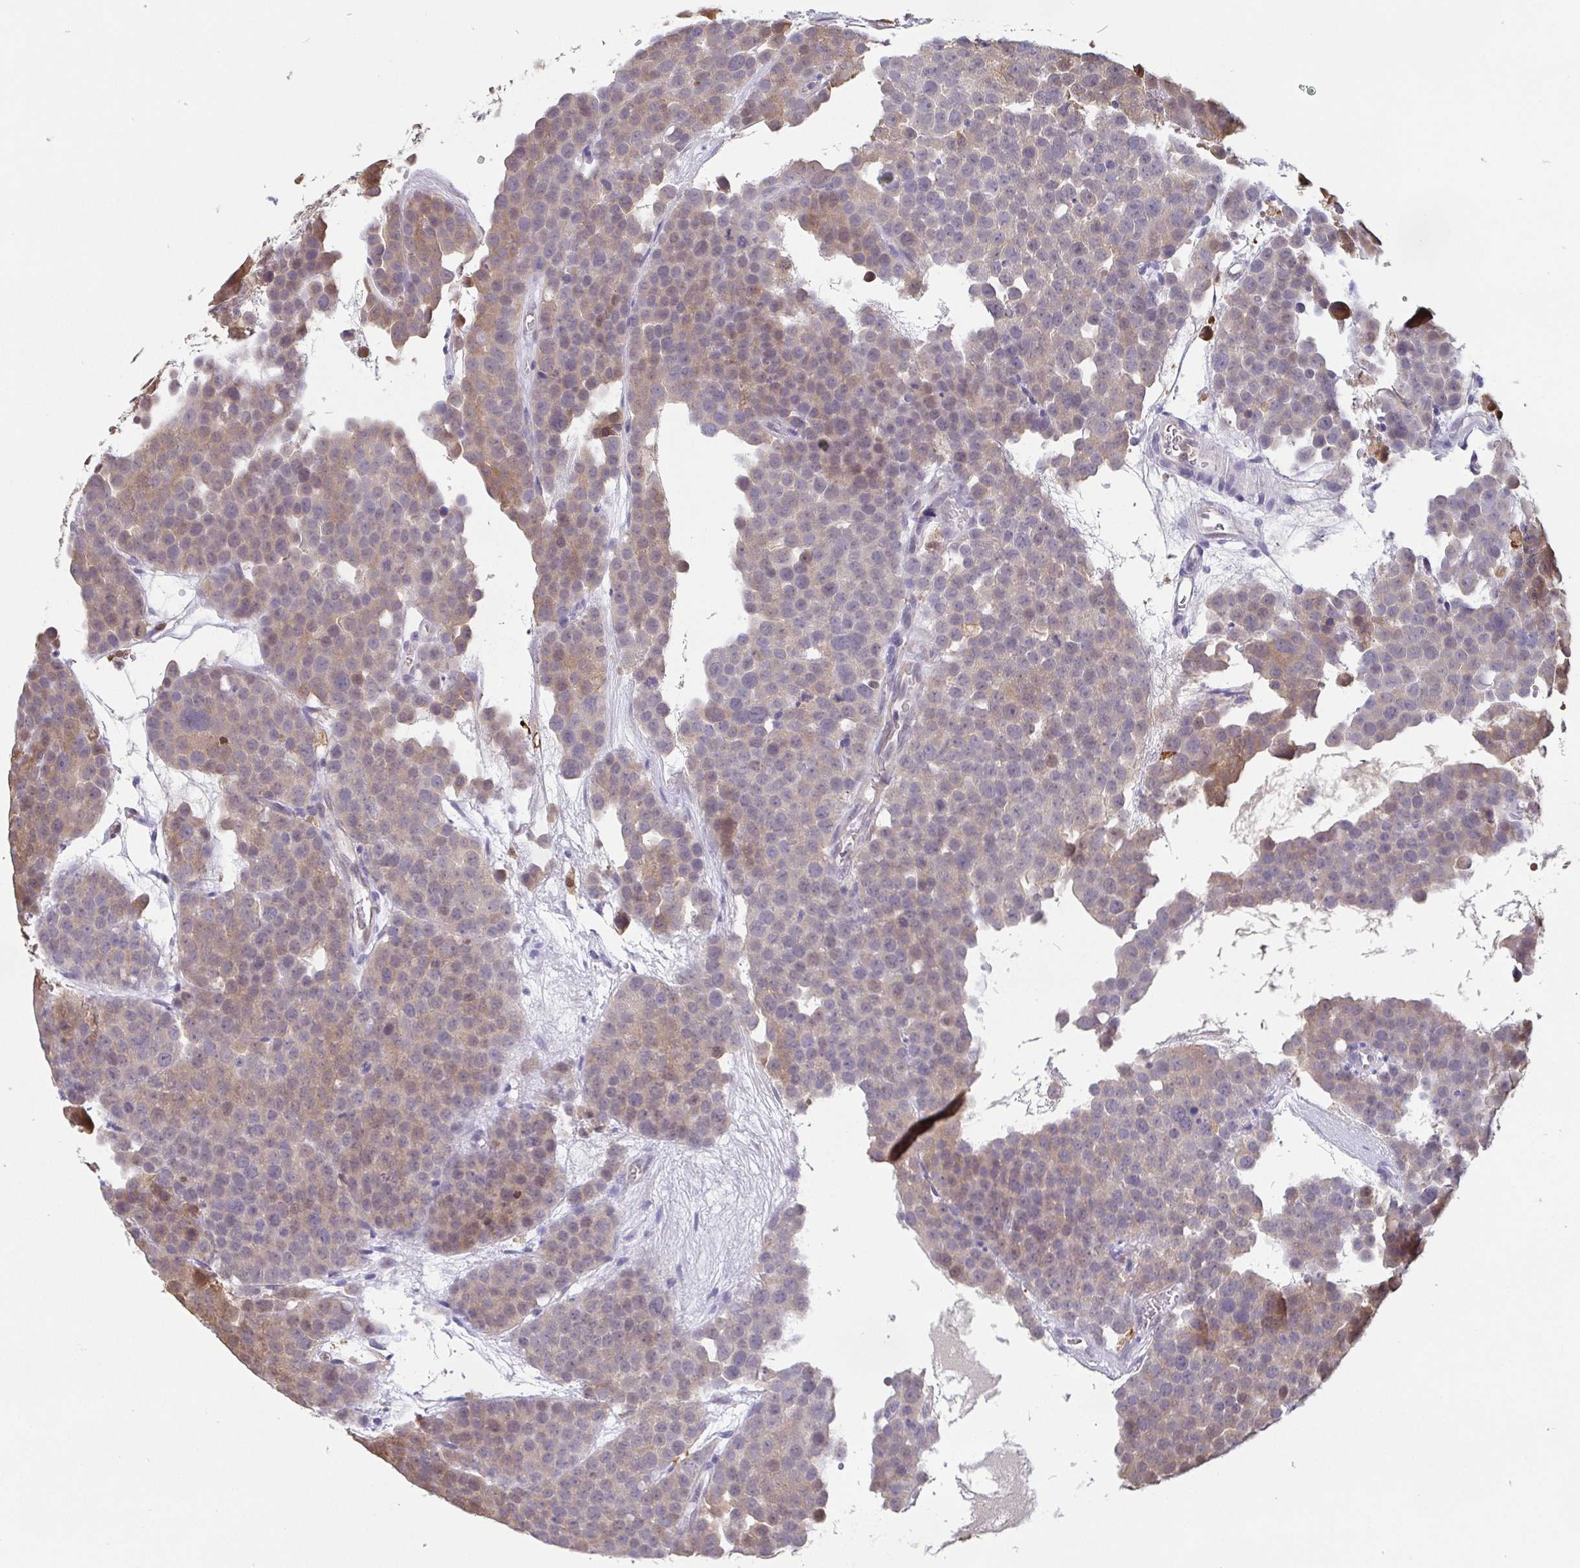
{"staining": {"intensity": "weak", "quantity": "25%-75%", "location": "cytoplasmic/membranous,nuclear"}, "tissue": "testis cancer", "cell_type": "Tumor cells", "image_type": "cancer", "snomed": [{"axis": "morphology", "description": "Seminoma, NOS"}, {"axis": "topography", "description": "Testis"}], "caption": "Brown immunohistochemical staining in testis cancer exhibits weak cytoplasmic/membranous and nuclear expression in about 25%-75% of tumor cells. The staining was performed using DAB (3,3'-diaminobenzidine), with brown indicating positive protein expression. Nuclei are stained blue with hematoxylin.", "gene": "IDH1", "patient": {"sex": "male", "age": 71}}